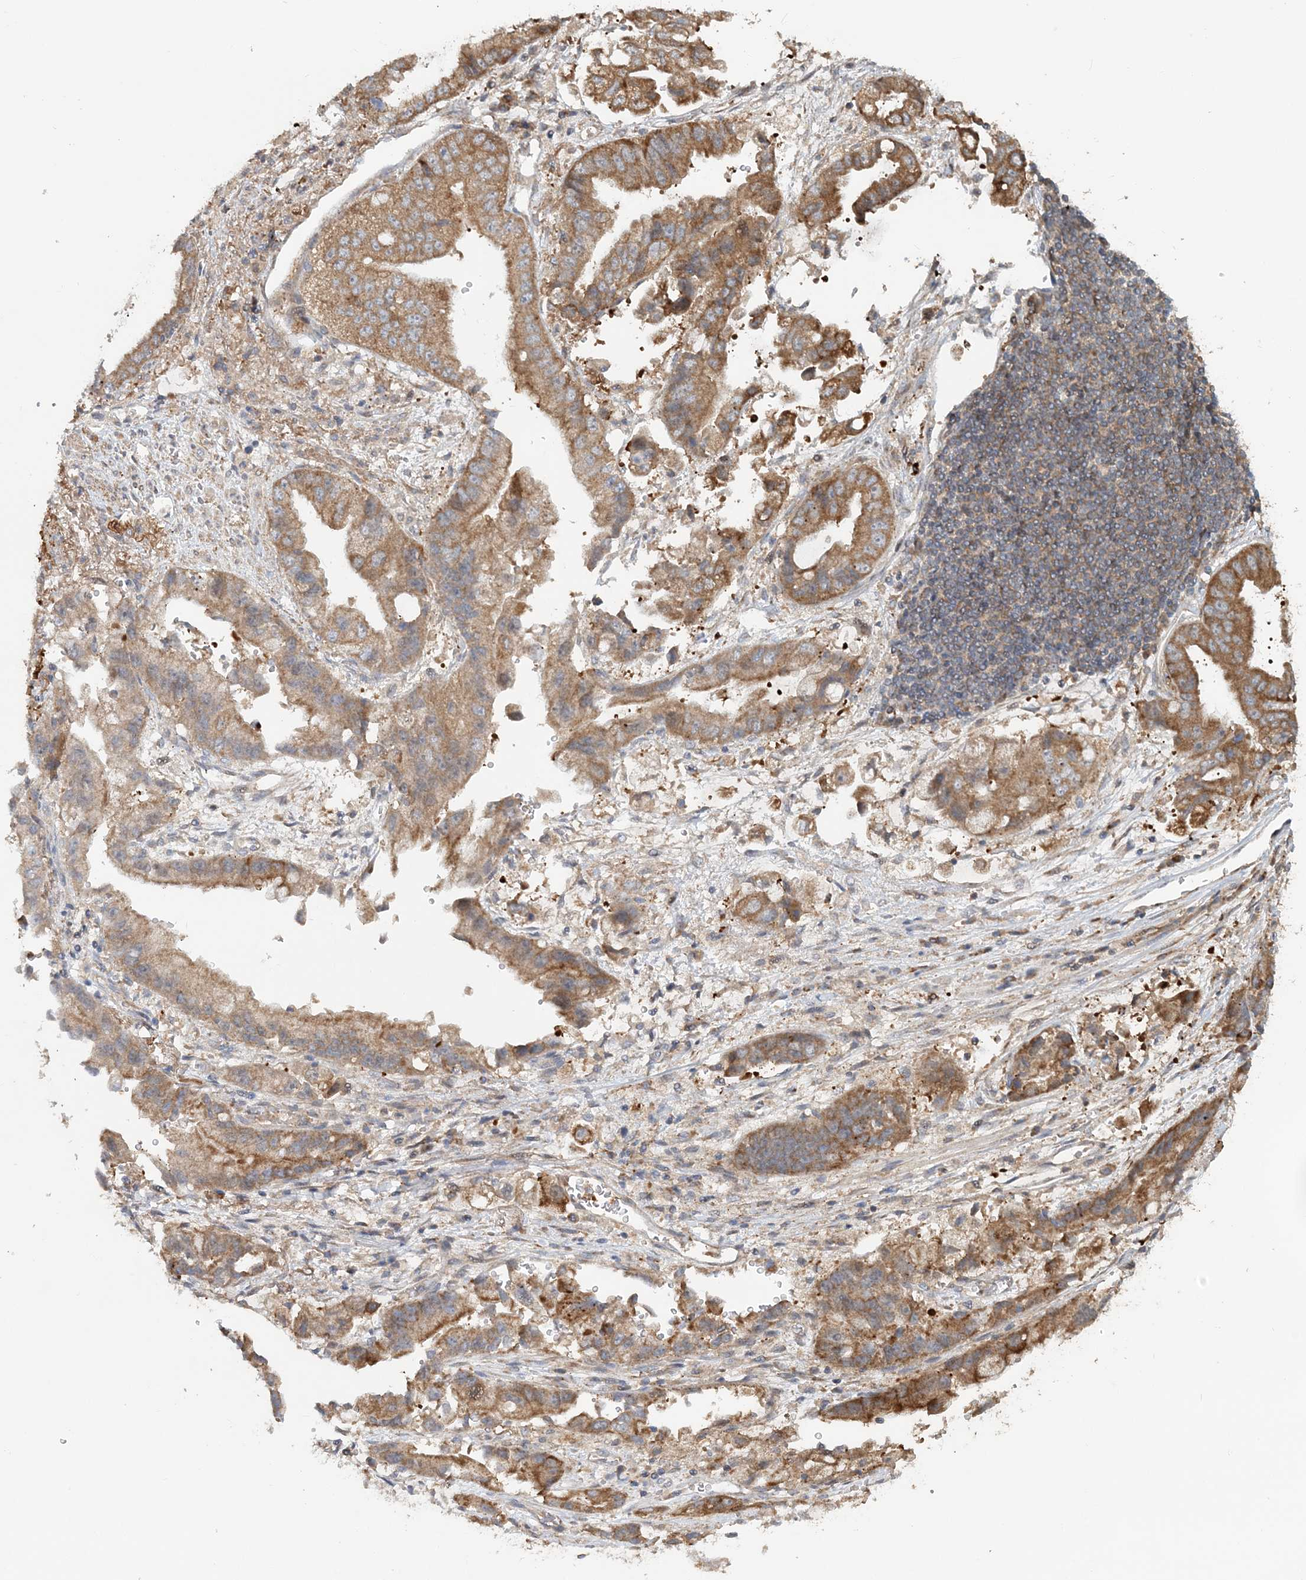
{"staining": {"intensity": "moderate", "quantity": ">75%", "location": "cytoplasmic/membranous"}, "tissue": "stomach cancer", "cell_type": "Tumor cells", "image_type": "cancer", "snomed": [{"axis": "morphology", "description": "Adenocarcinoma, NOS"}, {"axis": "topography", "description": "Stomach"}], "caption": "Immunohistochemistry (IHC) of stomach cancer (adenocarcinoma) demonstrates medium levels of moderate cytoplasmic/membranous staining in about >75% of tumor cells.", "gene": "MMUT", "patient": {"sex": "male", "age": 62}}